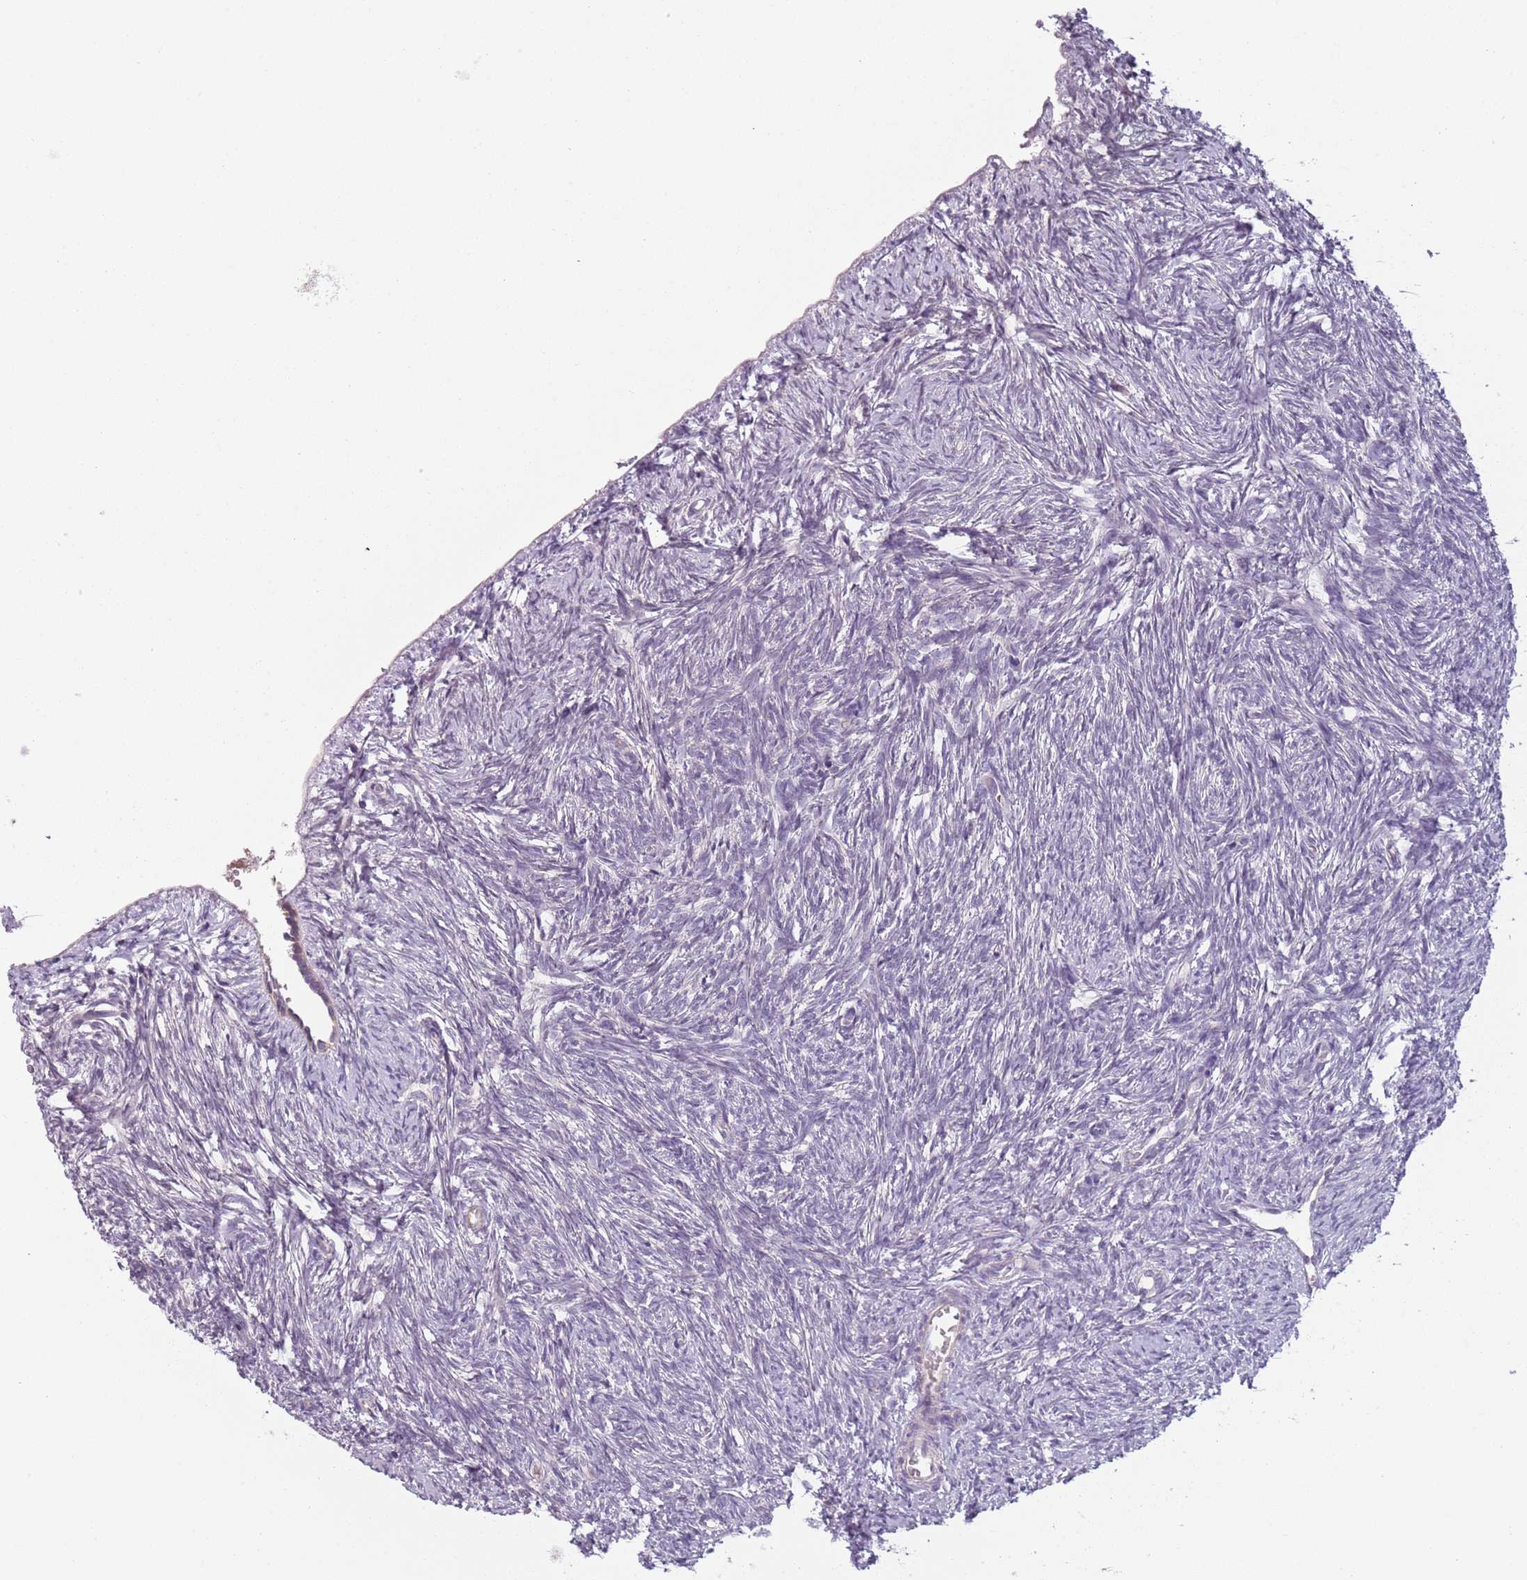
{"staining": {"intensity": "weak", "quantity": ">75%", "location": "cytoplasmic/membranous"}, "tissue": "ovary", "cell_type": "Follicle cells", "image_type": "normal", "snomed": [{"axis": "morphology", "description": "Normal tissue, NOS"}, {"axis": "topography", "description": "Ovary"}], "caption": "IHC staining of benign ovary, which displays low levels of weak cytoplasmic/membranous staining in approximately >75% of follicle cells indicating weak cytoplasmic/membranous protein staining. The staining was performed using DAB (brown) for protein detection and nuclei were counterstained in hematoxylin (blue).", "gene": "TLCD2", "patient": {"sex": "female", "age": 51}}